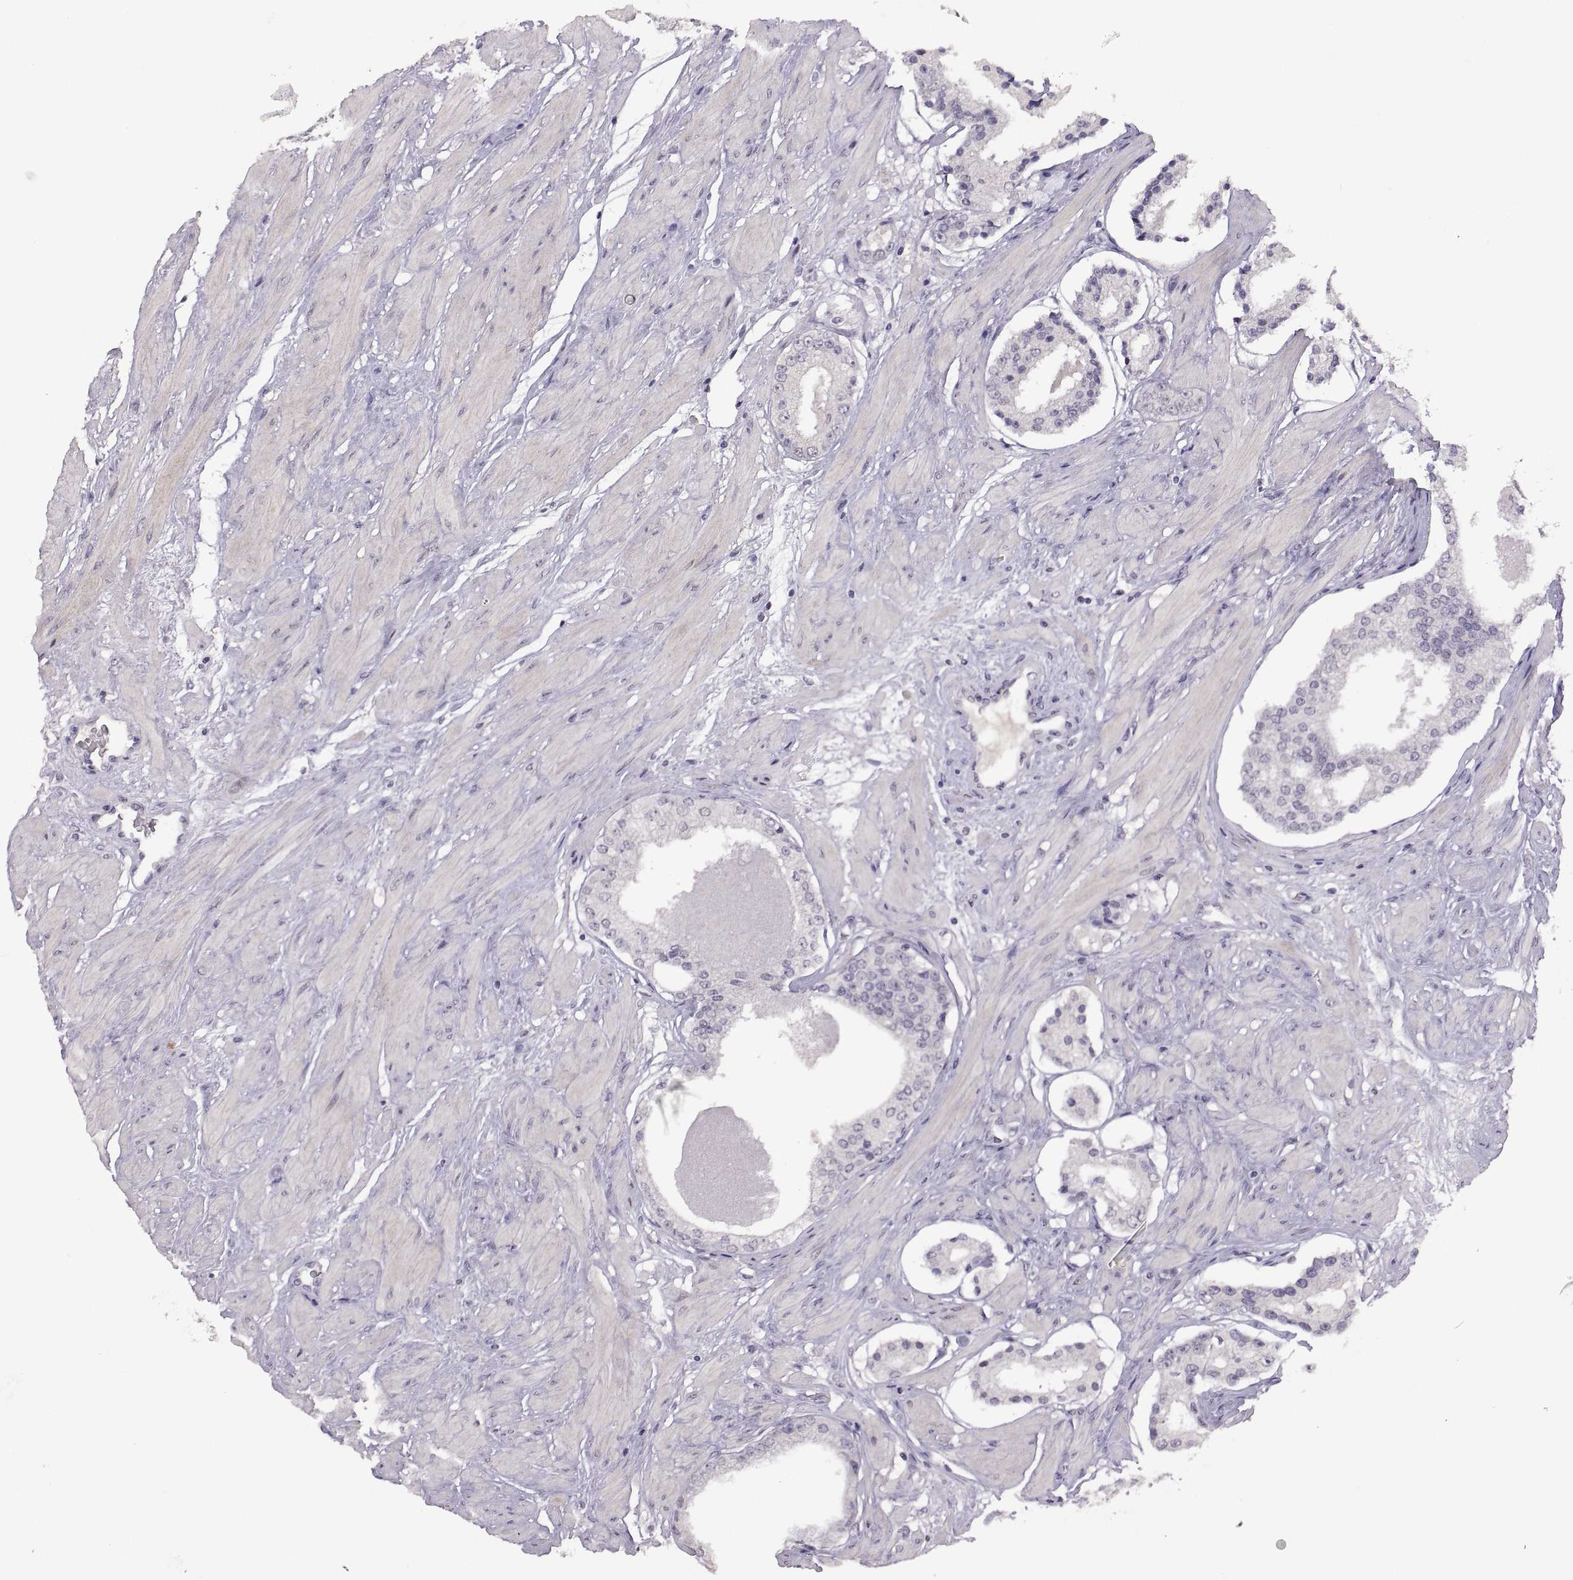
{"staining": {"intensity": "negative", "quantity": "none", "location": "none"}, "tissue": "prostate cancer", "cell_type": "Tumor cells", "image_type": "cancer", "snomed": [{"axis": "morphology", "description": "Adenocarcinoma, Low grade"}, {"axis": "topography", "description": "Prostate"}], "caption": "High magnification brightfield microscopy of prostate cancer (low-grade adenocarcinoma) stained with DAB (brown) and counterstained with hematoxylin (blue): tumor cells show no significant positivity.", "gene": "NEK2", "patient": {"sex": "male", "age": 60}}